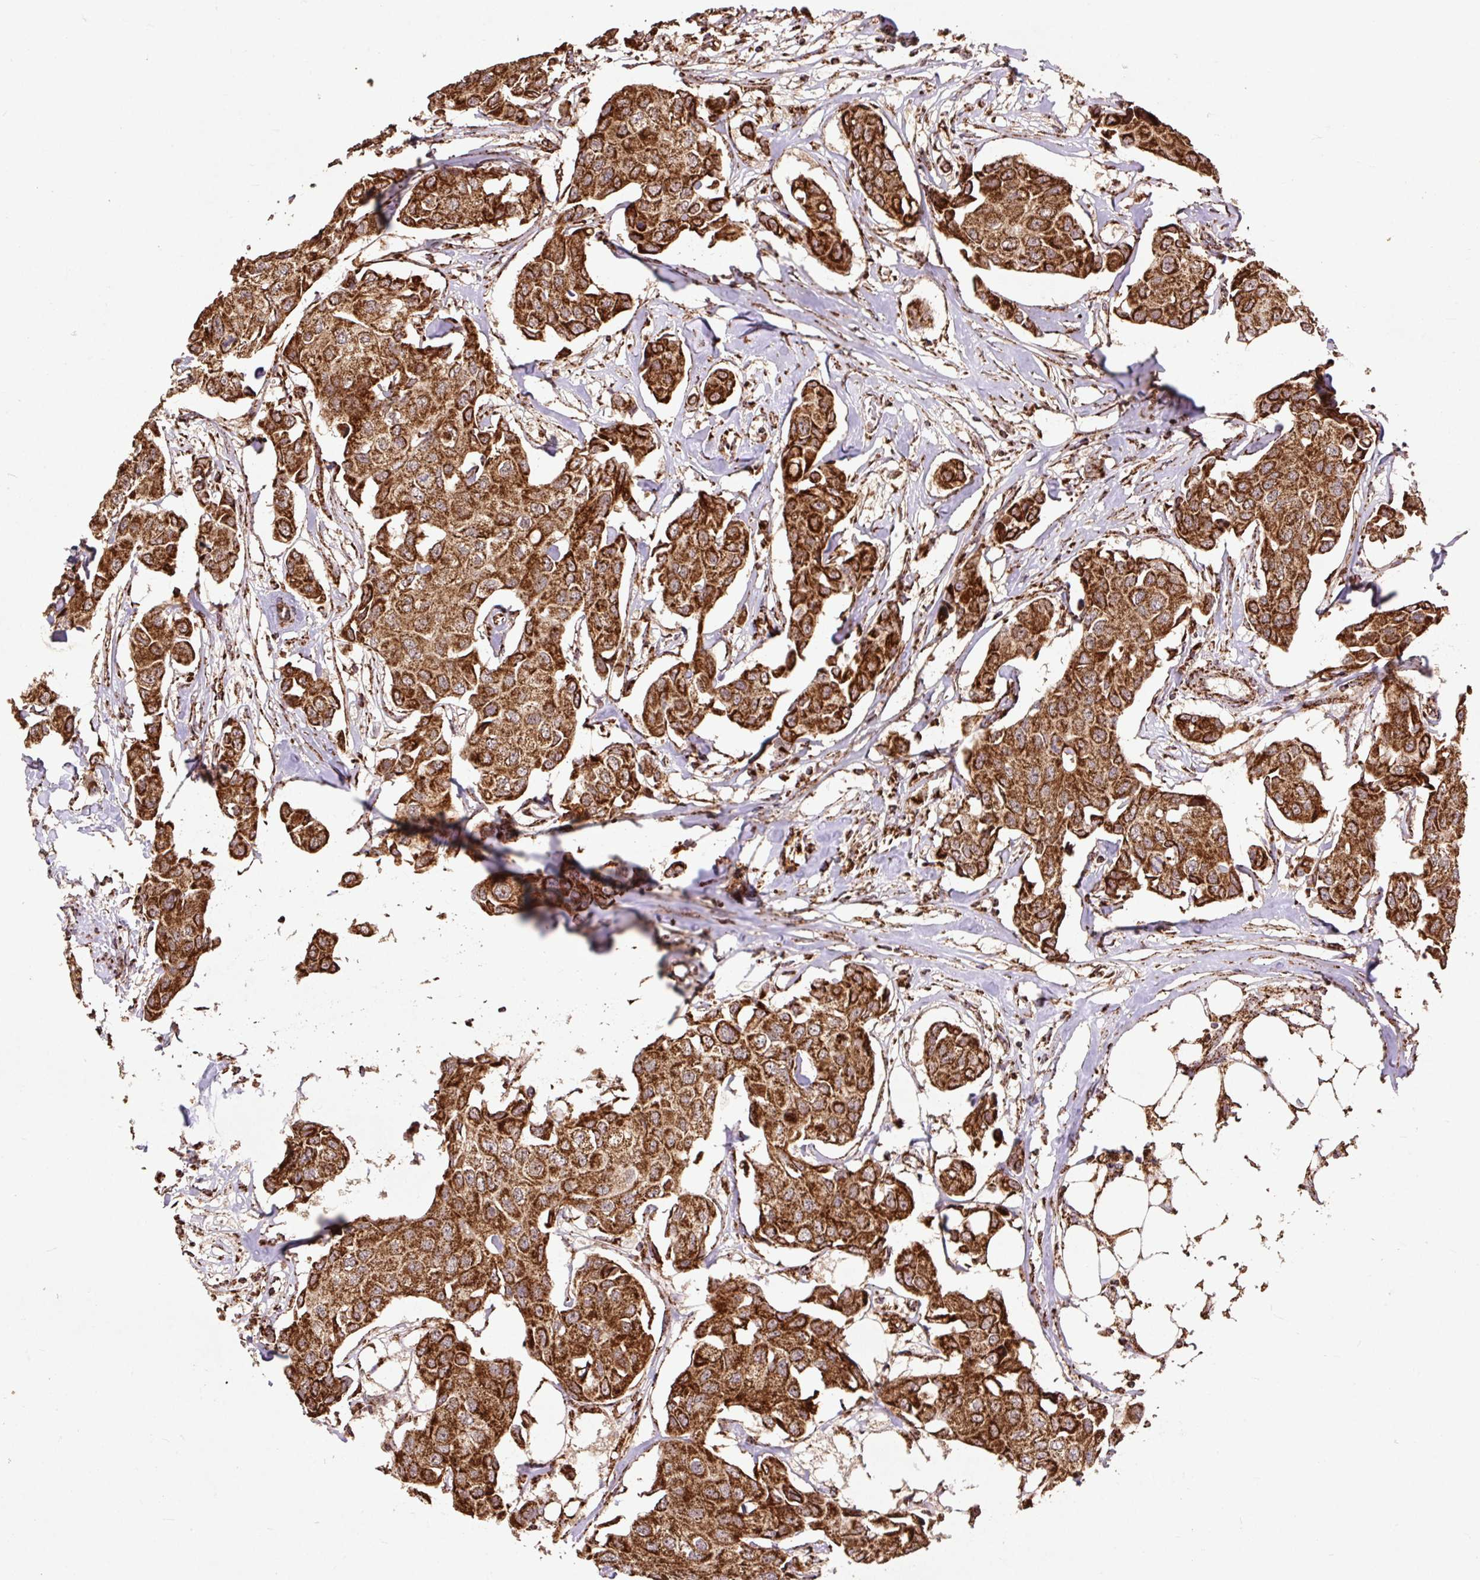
{"staining": {"intensity": "strong", "quantity": ">75%", "location": "cytoplasmic/membranous"}, "tissue": "breast cancer", "cell_type": "Tumor cells", "image_type": "cancer", "snomed": [{"axis": "morphology", "description": "Duct carcinoma"}, {"axis": "topography", "description": "Breast"}, {"axis": "topography", "description": "Lymph node"}], "caption": "The histopathology image displays immunohistochemical staining of breast cancer. There is strong cytoplasmic/membranous positivity is identified in approximately >75% of tumor cells. The staining is performed using DAB brown chromogen to label protein expression. The nuclei are counter-stained blue using hematoxylin.", "gene": "ATP5F1A", "patient": {"sex": "female", "age": 80}}